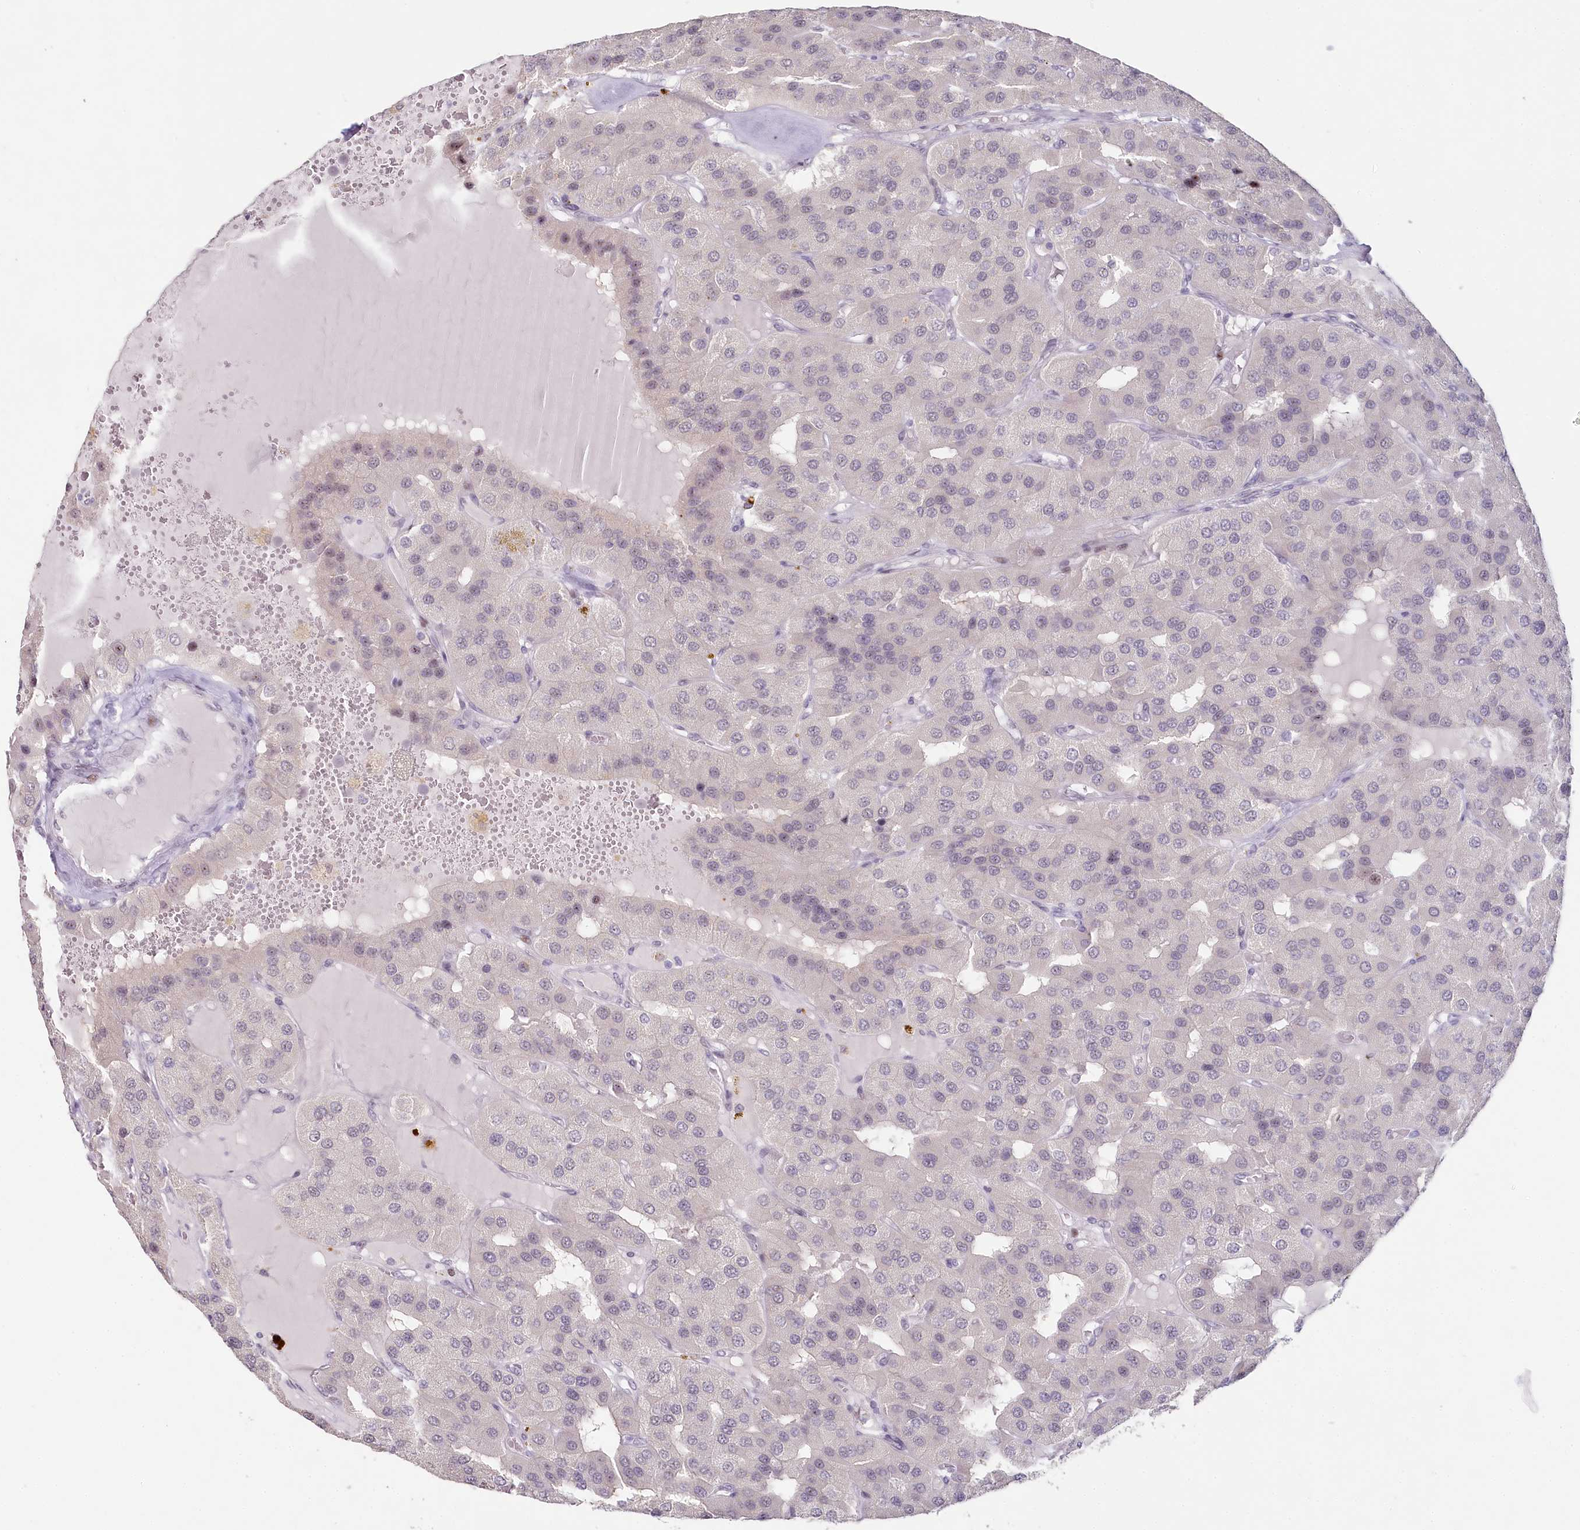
{"staining": {"intensity": "negative", "quantity": "none", "location": "none"}, "tissue": "parathyroid gland", "cell_type": "Glandular cells", "image_type": "normal", "snomed": [{"axis": "morphology", "description": "Normal tissue, NOS"}, {"axis": "morphology", "description": "Adenoma, NOS"}, {"axis": "topography", "description": "Parathyroid gland"}], "caption": "Photomicrograph shows no significant protein staining in glandular cells of unremarkable parathyroid gland.", "gene": "HPD", "patient": {"sex": "female", "age": 86}}